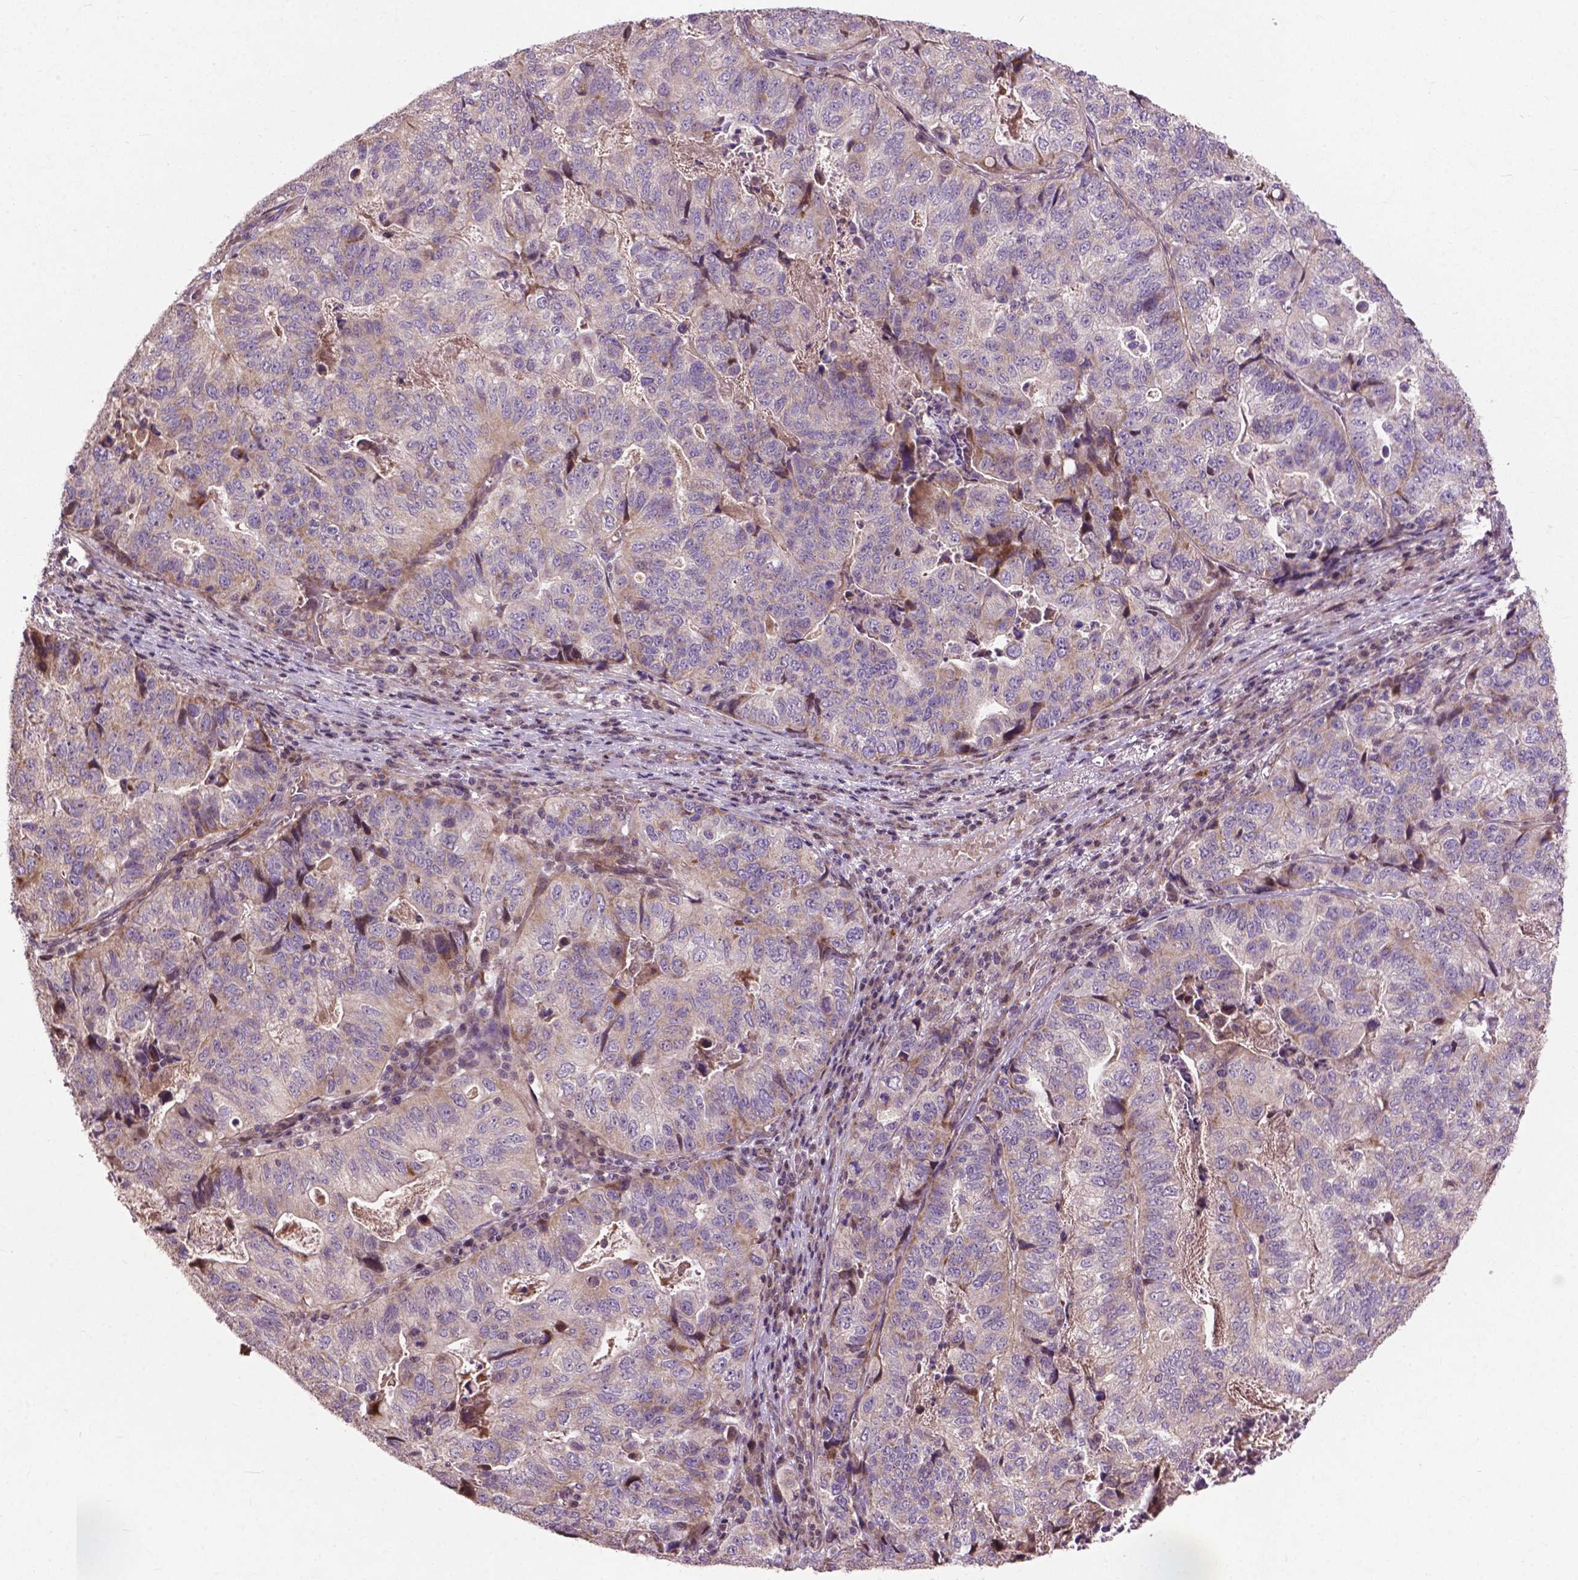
{"staining": {"intensity": "weak", "quantity": "<25%", "location": "cytoplasmic/membranous"}, "tissue": "stomach cancer", "cell_type": "Tumor cells", "image_type": "cancer", "snomed": [{"axis": "morphology", "description": "Adenocarcinoma, NOS"}, {"axis": "topography", "description": "Stomach, upper"}], "caption": "Immunohistochemical staining of stomach adenocarcinoma reveals no significant expression in tumor cells.", "gene": "B3GALNT2", "patient": {"sex": "female", "age": 67}}